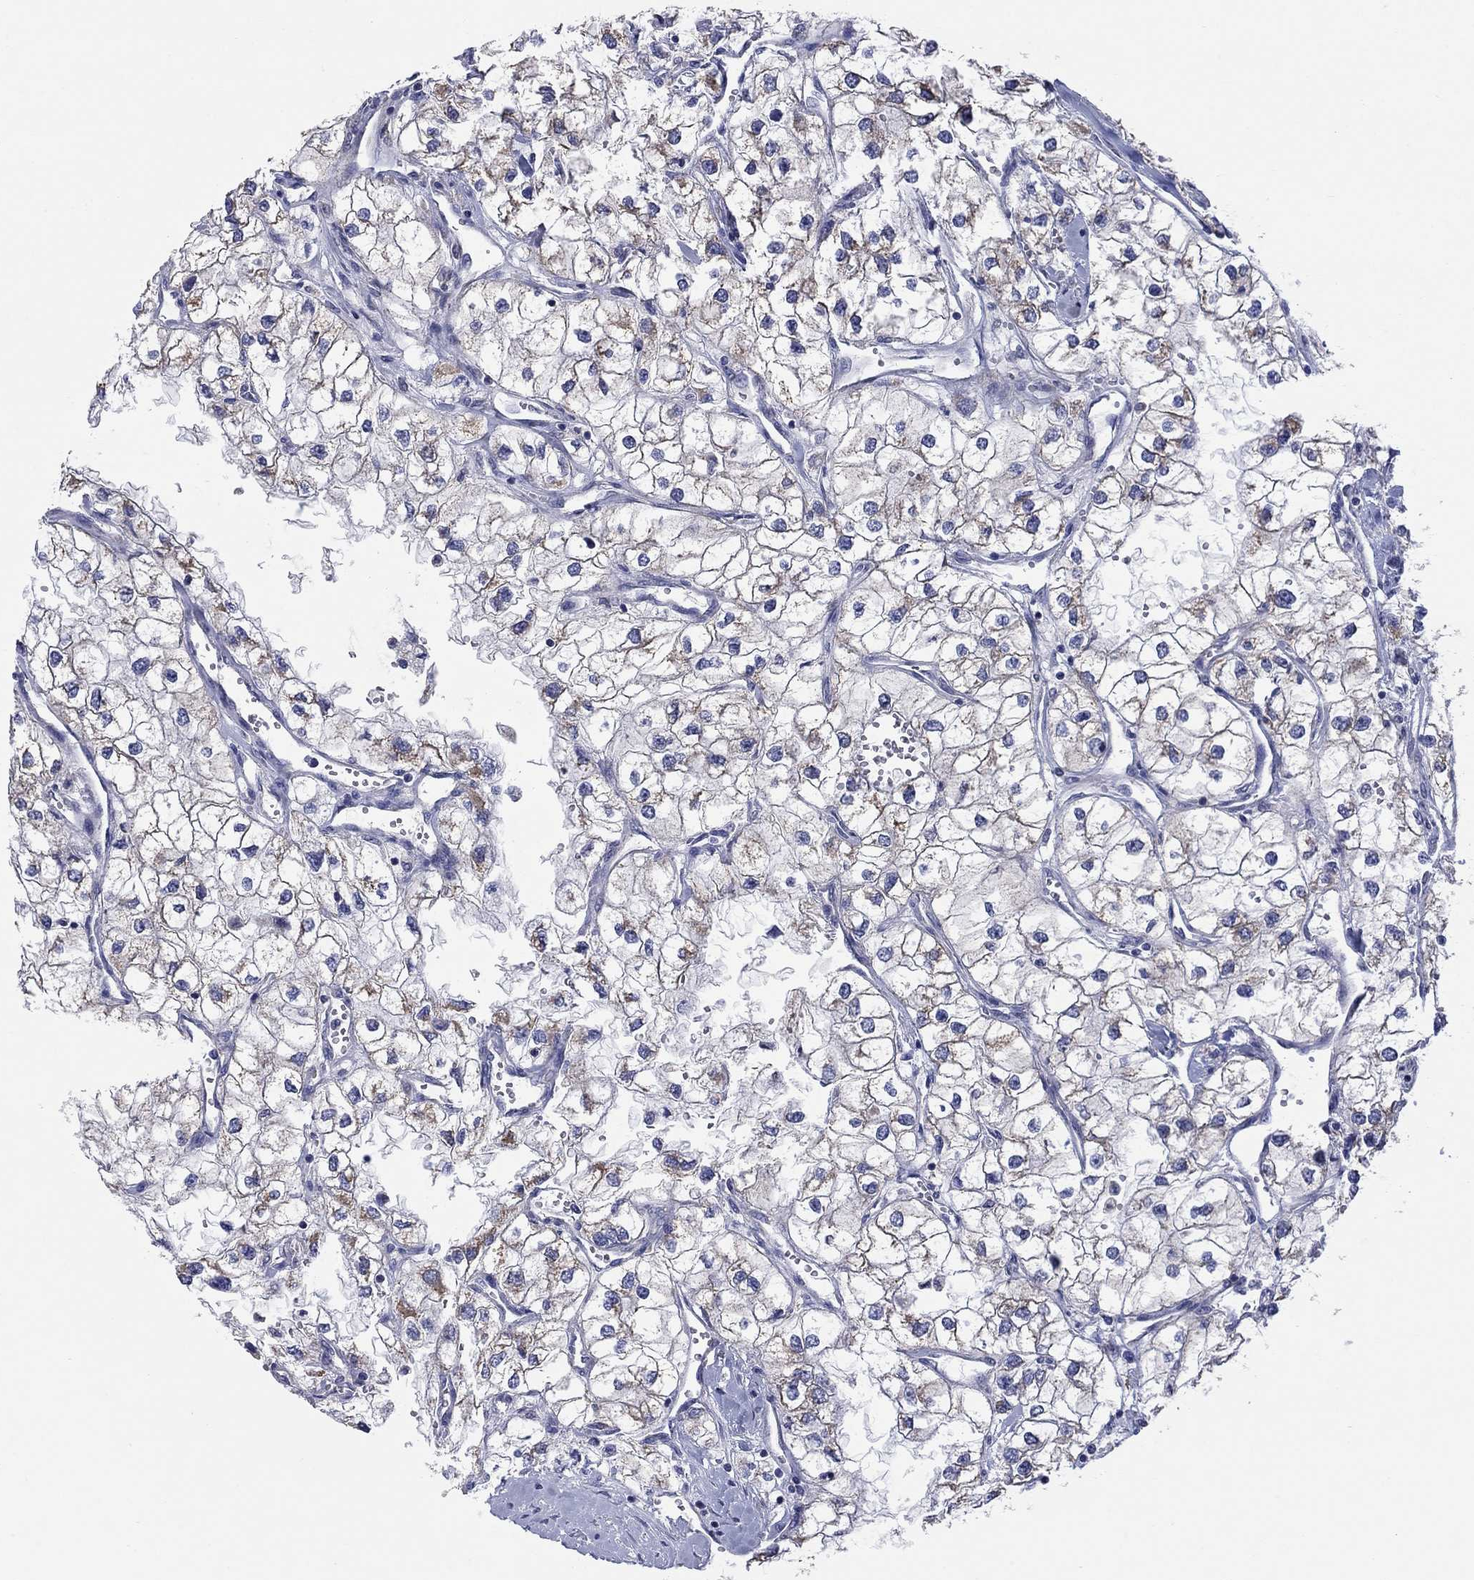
{"staining": {"intensity": "moderate", "quantity": "25%-75%", "location": "cytoplasmic/membranous"}, "tissue": "renal cancer", "cell_type": "Tumor cells", "image_type": "cancer", "snomed": [{"axis": "morphology", "description": "Adenocarcinoma, NOS"}, {"axis": "topography", "description": "Kidney"}], "caption": "Immunohistochemical staining of renal cancer shows moderate cytoplasmic/membranous protein positivity in about 25%-75% of tumor cells.", "gene": "CLVS1", "patient": {"sex": "male", "age": 59}}